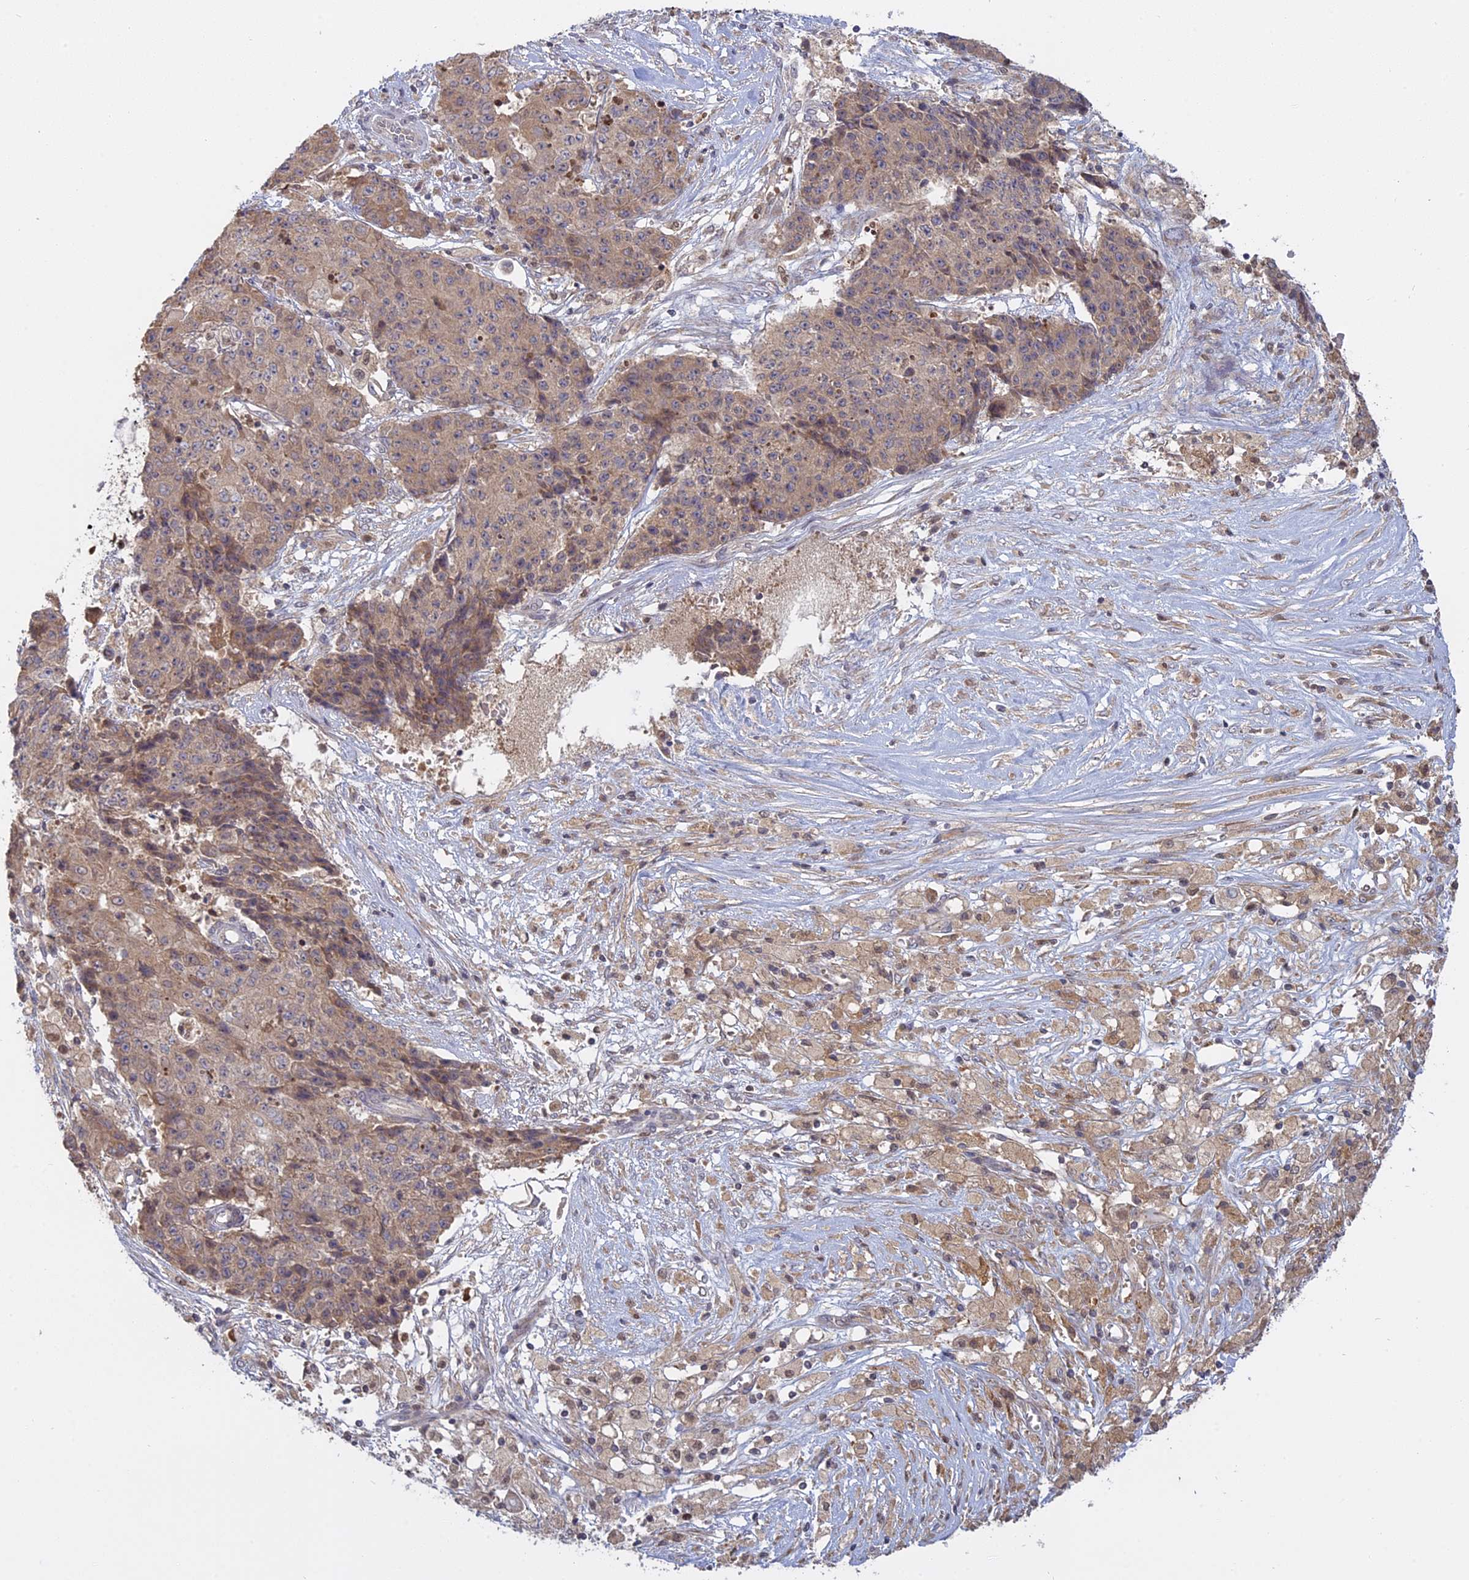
{"staining": {"intensity": "weak", "quantity": ">75%", "location": "cytoplasmic/membranous"}, "tissue": "ovarian cancer", "cell_type": "Tumor cells", "image_type": "cancer", "snomed": [{"axis": "morphology", "description": "Carcinoma, endometroid"}, {"axis": "topography", "description": "Ovary"}], "caption": "IHC (DAB (3,3'-diaminobenzidine)) staining of human ovarian cancer (endometroid carcinoma) exhibits weak cytoplasmic/membranous protein positivity in approximately >75% of tumor cells. Immunohistochemistry stains the protein in brown and the nuclei are stained blue.", "gene": "TMEM208", "patient": {"sex": "female", "age": 42}}